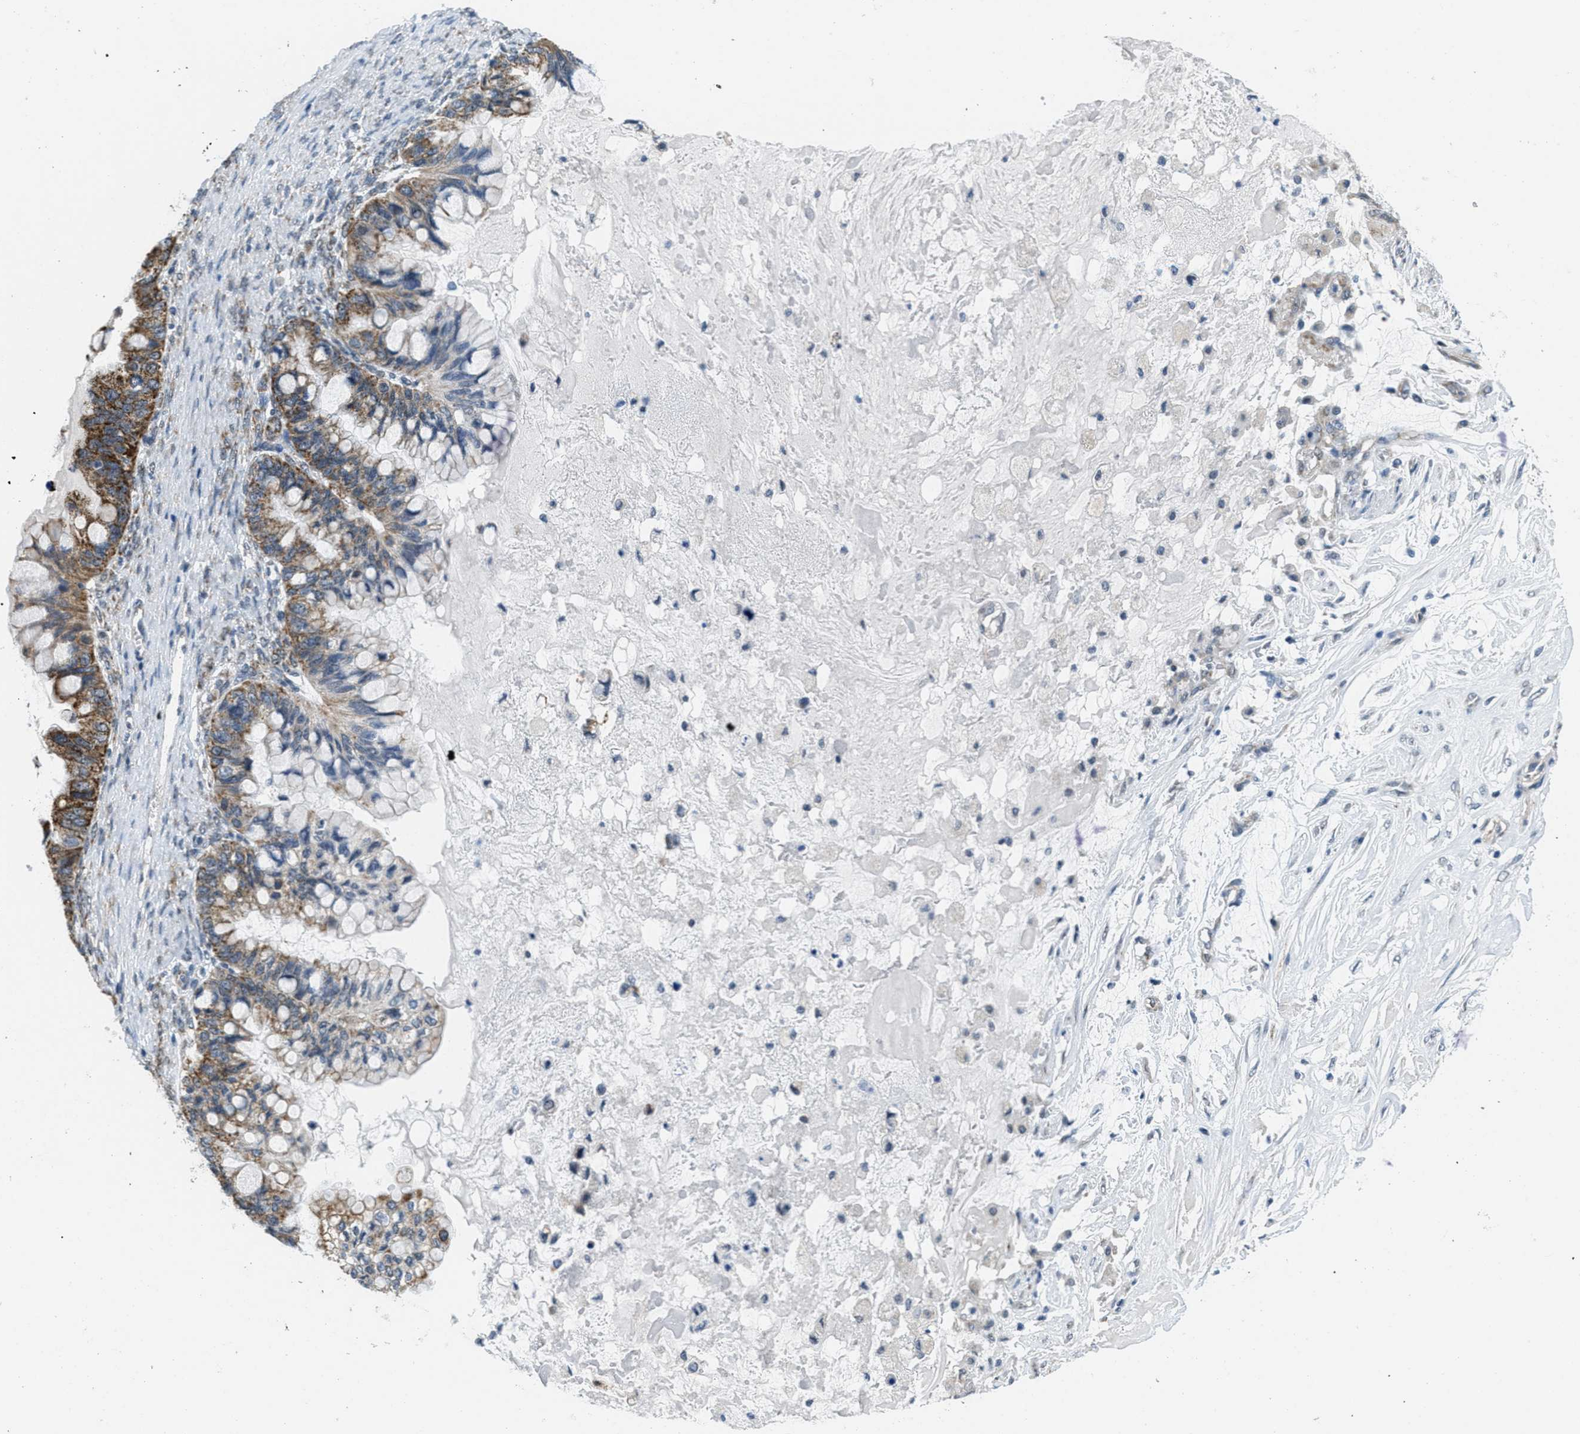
{"staining": {"intensity": "moderate", "quantity": ">75%", "location": "cytoplasmic/membranous"}, "tissue": "ovarian cancer", "cell_type": "Tumor cells", "image_type": "cancer", "snomed": [{"axis": "morphology", "description": "Cystadenocarcinoma, mucinous, NOS"}, {"axis": "topography", "description": "Ovary"}], "caption": "The image displays immunohistochemical staining of ovarian cancer (mucinous cystadenocarcinoma). There is moderate cytoplasmic/membranous expression is appreciated in approximately >75% of tumor cells.", "gene": "TOMM70", "patient": {"sex": "female", "age": 80}}